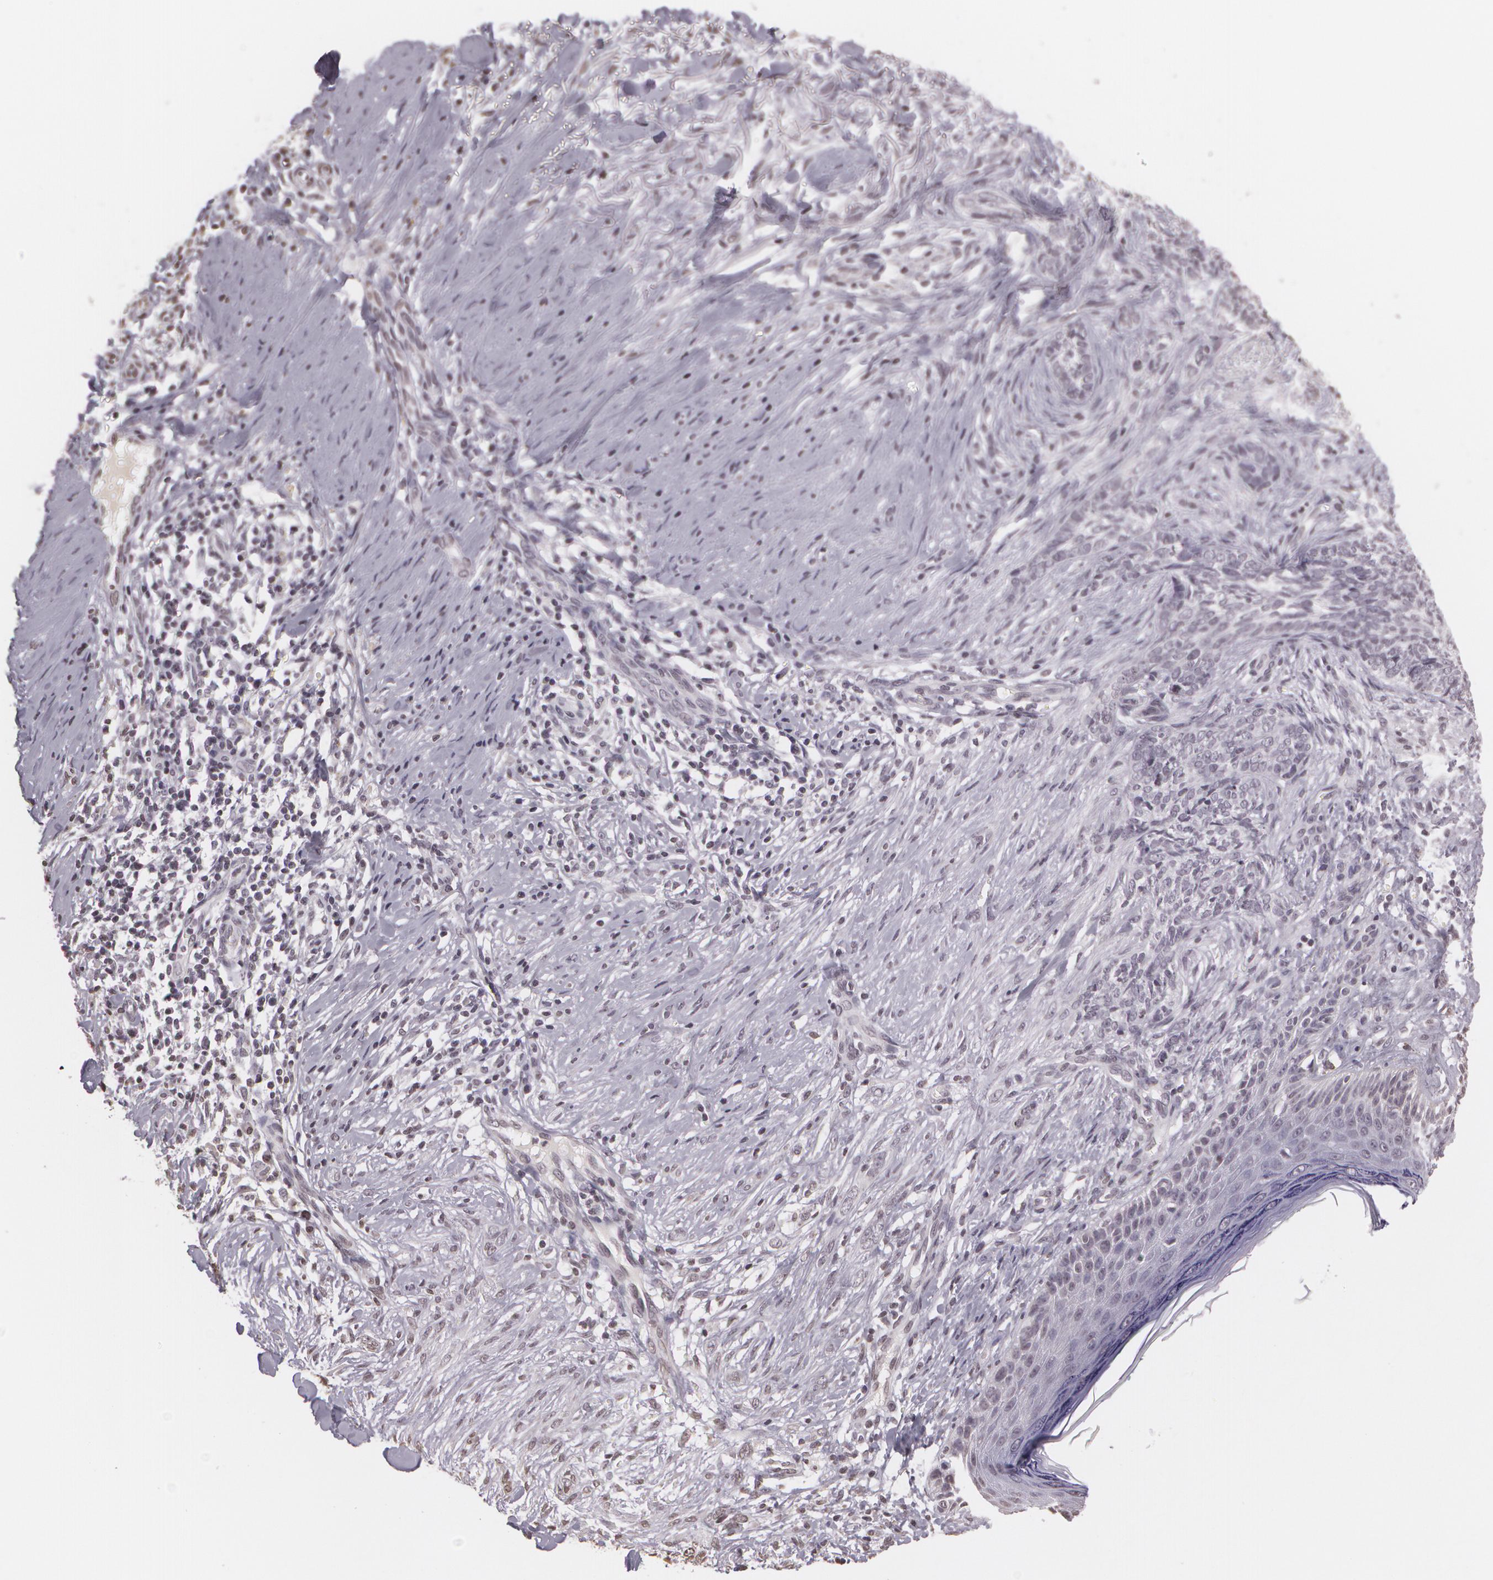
{"staining": {"intensity": "negative", "quantity": "none", "location": "none"}, "tissue": "skin cancer", "cell_type": "Tumor cells", "image_type": "cancer", "snomed": [{"axis": "morphology", "description": "Basal cell carcinoma"}, {"axis": "topography", "description": "Skin"}], "caption": "Histopathology image shows no significant protein staining in tumor cells of basal cell carcinoma (skin).", "gene": "MUC1", "patient": {"sex": "female", "age": 81}}